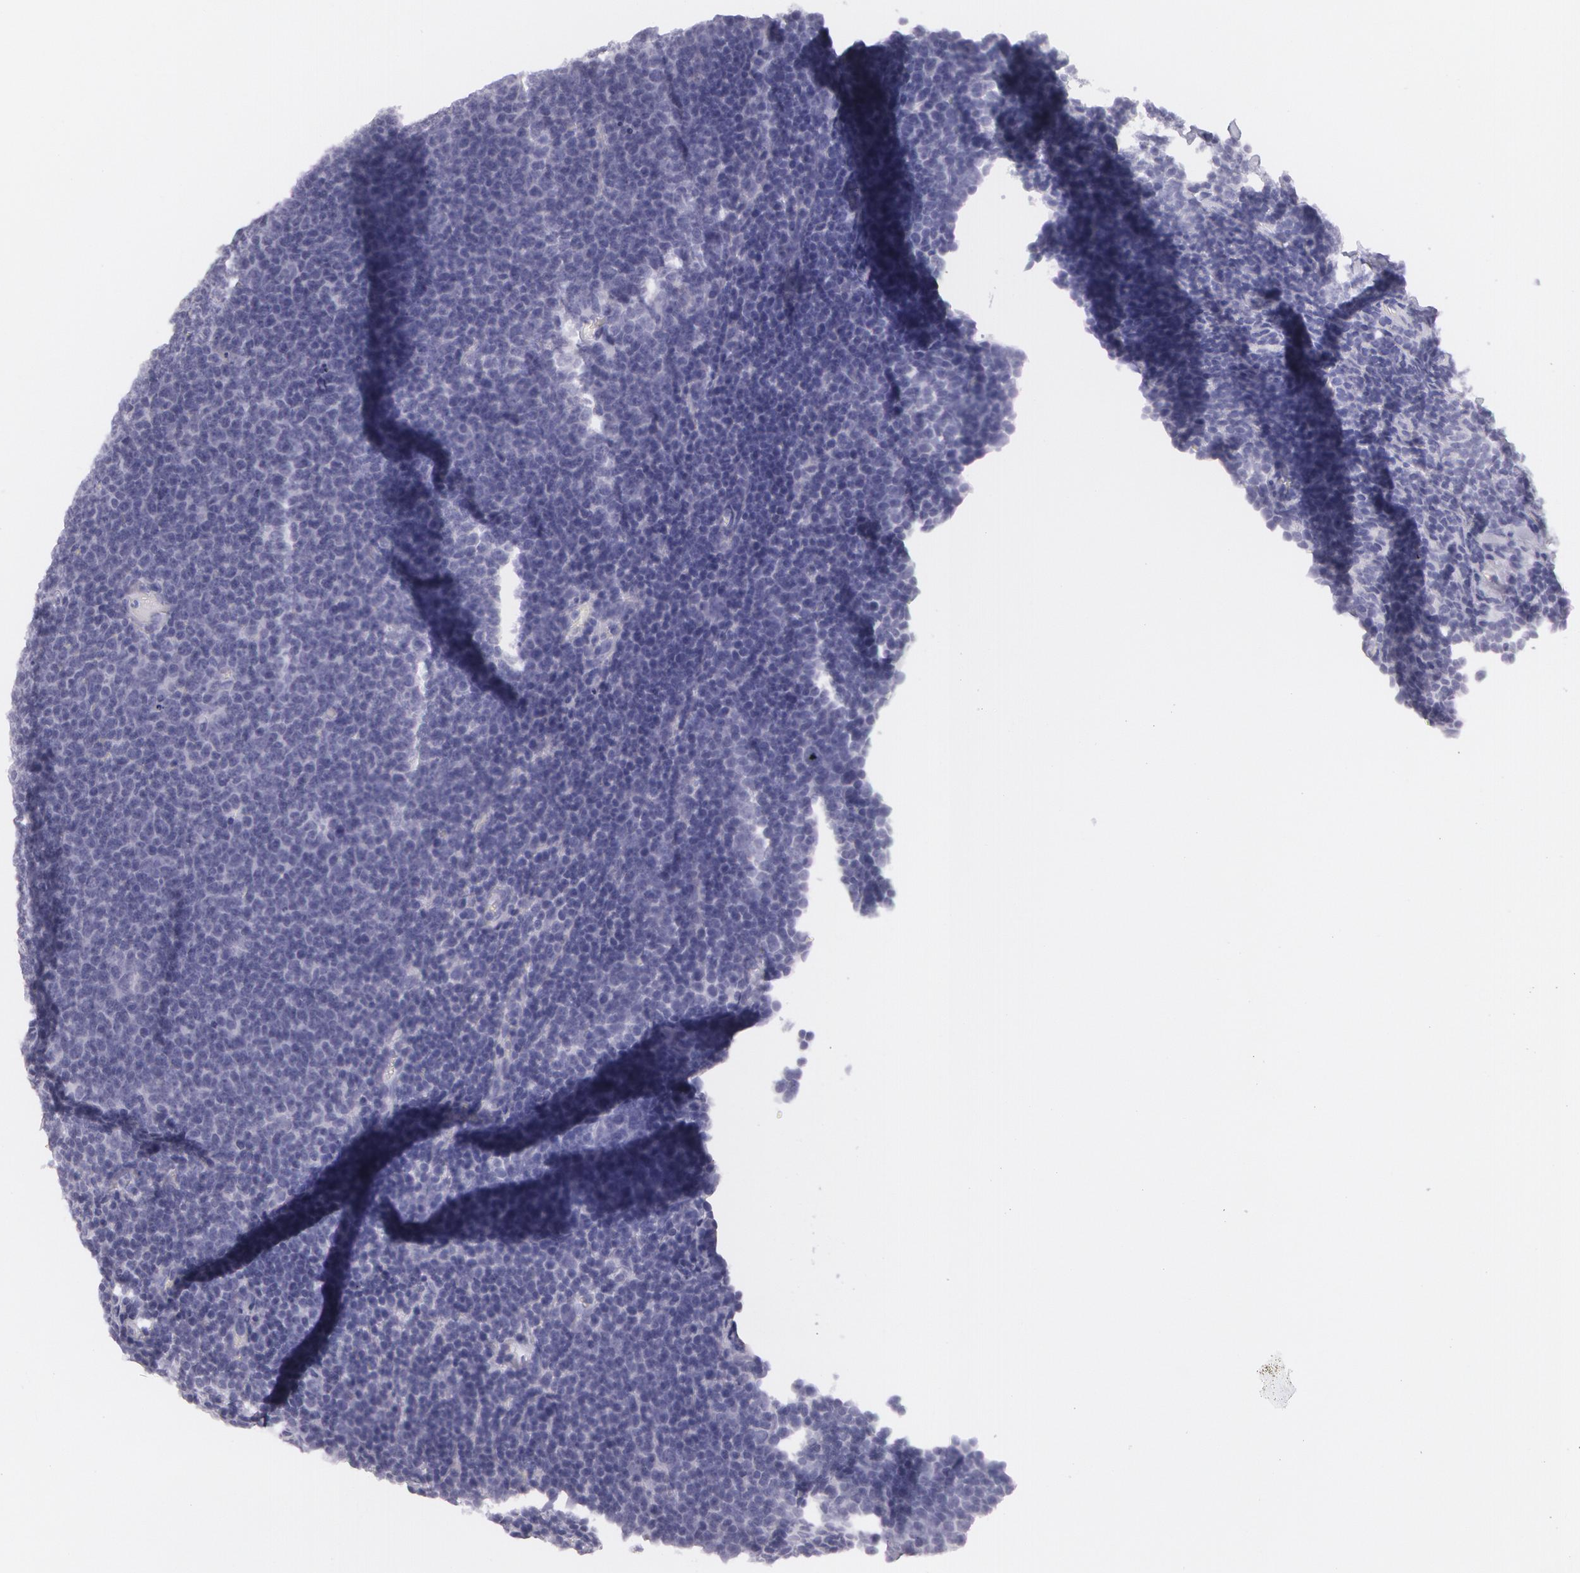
{"staining": {"intensity": "negative", "quantity": "none", "location": "none"}, "tissue": "lymphoma", "cell_type": "Tumor cells", "image_type": "cancer", "snomed": [{"axis": "morphology", "description": "Malignant lymphoma, non-Hodgkin's type, Low grade"}, {"axis": "topography", "description": "Lymph node"}], "caption": "IHC image of lymphoma stained for a protein (brown), which displays no positivity in tumor cells. (DAB immunohistochemistry (IHC) with hematoxylin counter stain).", "gene": "AMACR", "patient": {"sex": "male", "age": 74}}